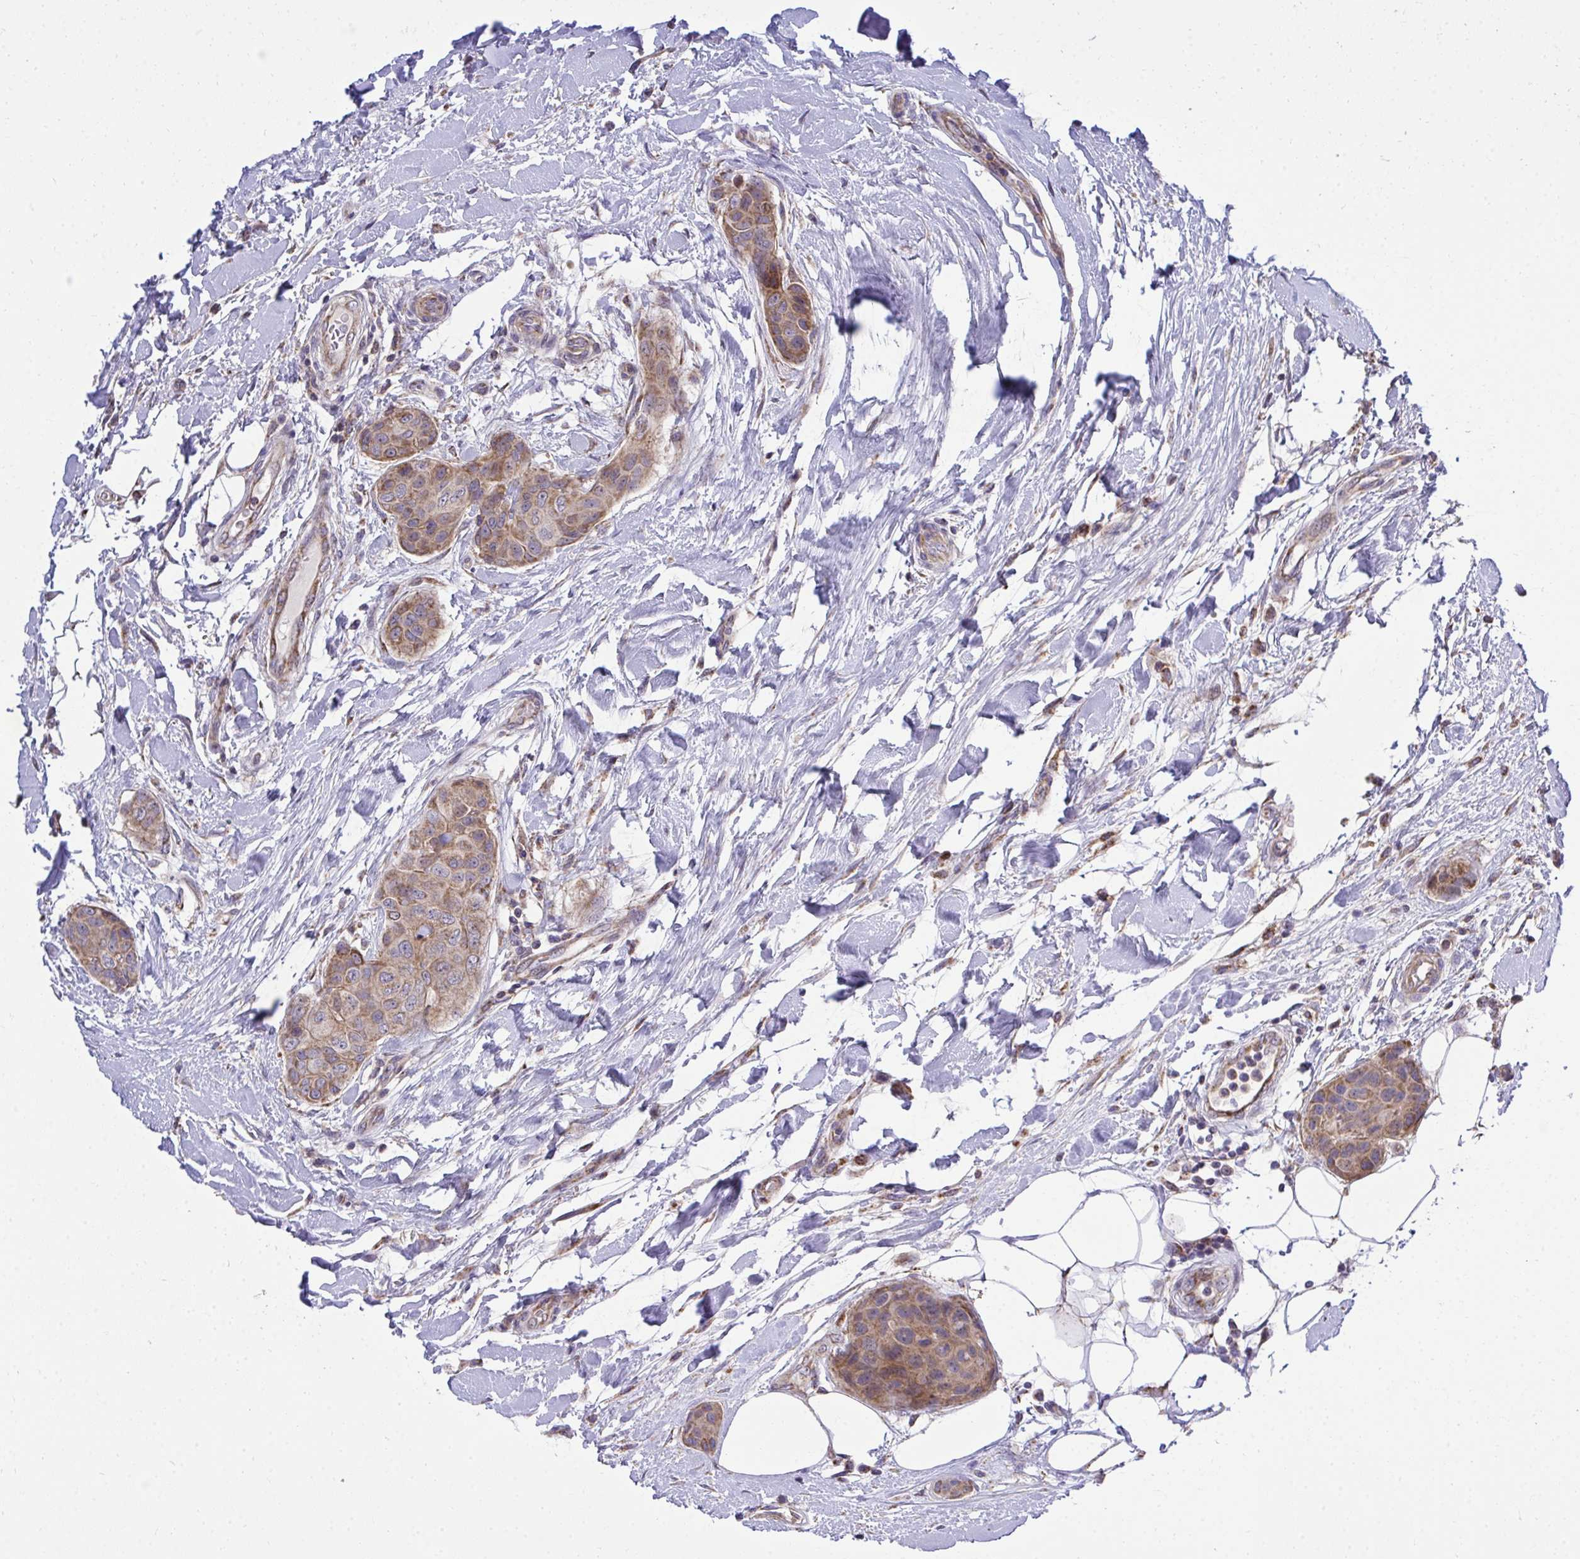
{"staining": {"intensity": "moderate", "quantity": ">75%", "location": "cytoplasmic/membranous"}, "tissue": "breast cancer", "cell_type": "Tumor cells", "image_type": "cancer", "snomed": [{"axis": "morphology", "description": "Duct carcinoma"}, {"axis": "topography", "description": "Breast"}, {"axis": "topography", "description": "Lymph node"}], "caption": "Immunohistochemistry of intraductal carcinoma (breast) shows medium levels of moderate cytoplasmic/membranous expression in about >75% of tumor cells.", "gene": "XAF1", "patient": {"sex": "female", "age": 80}}